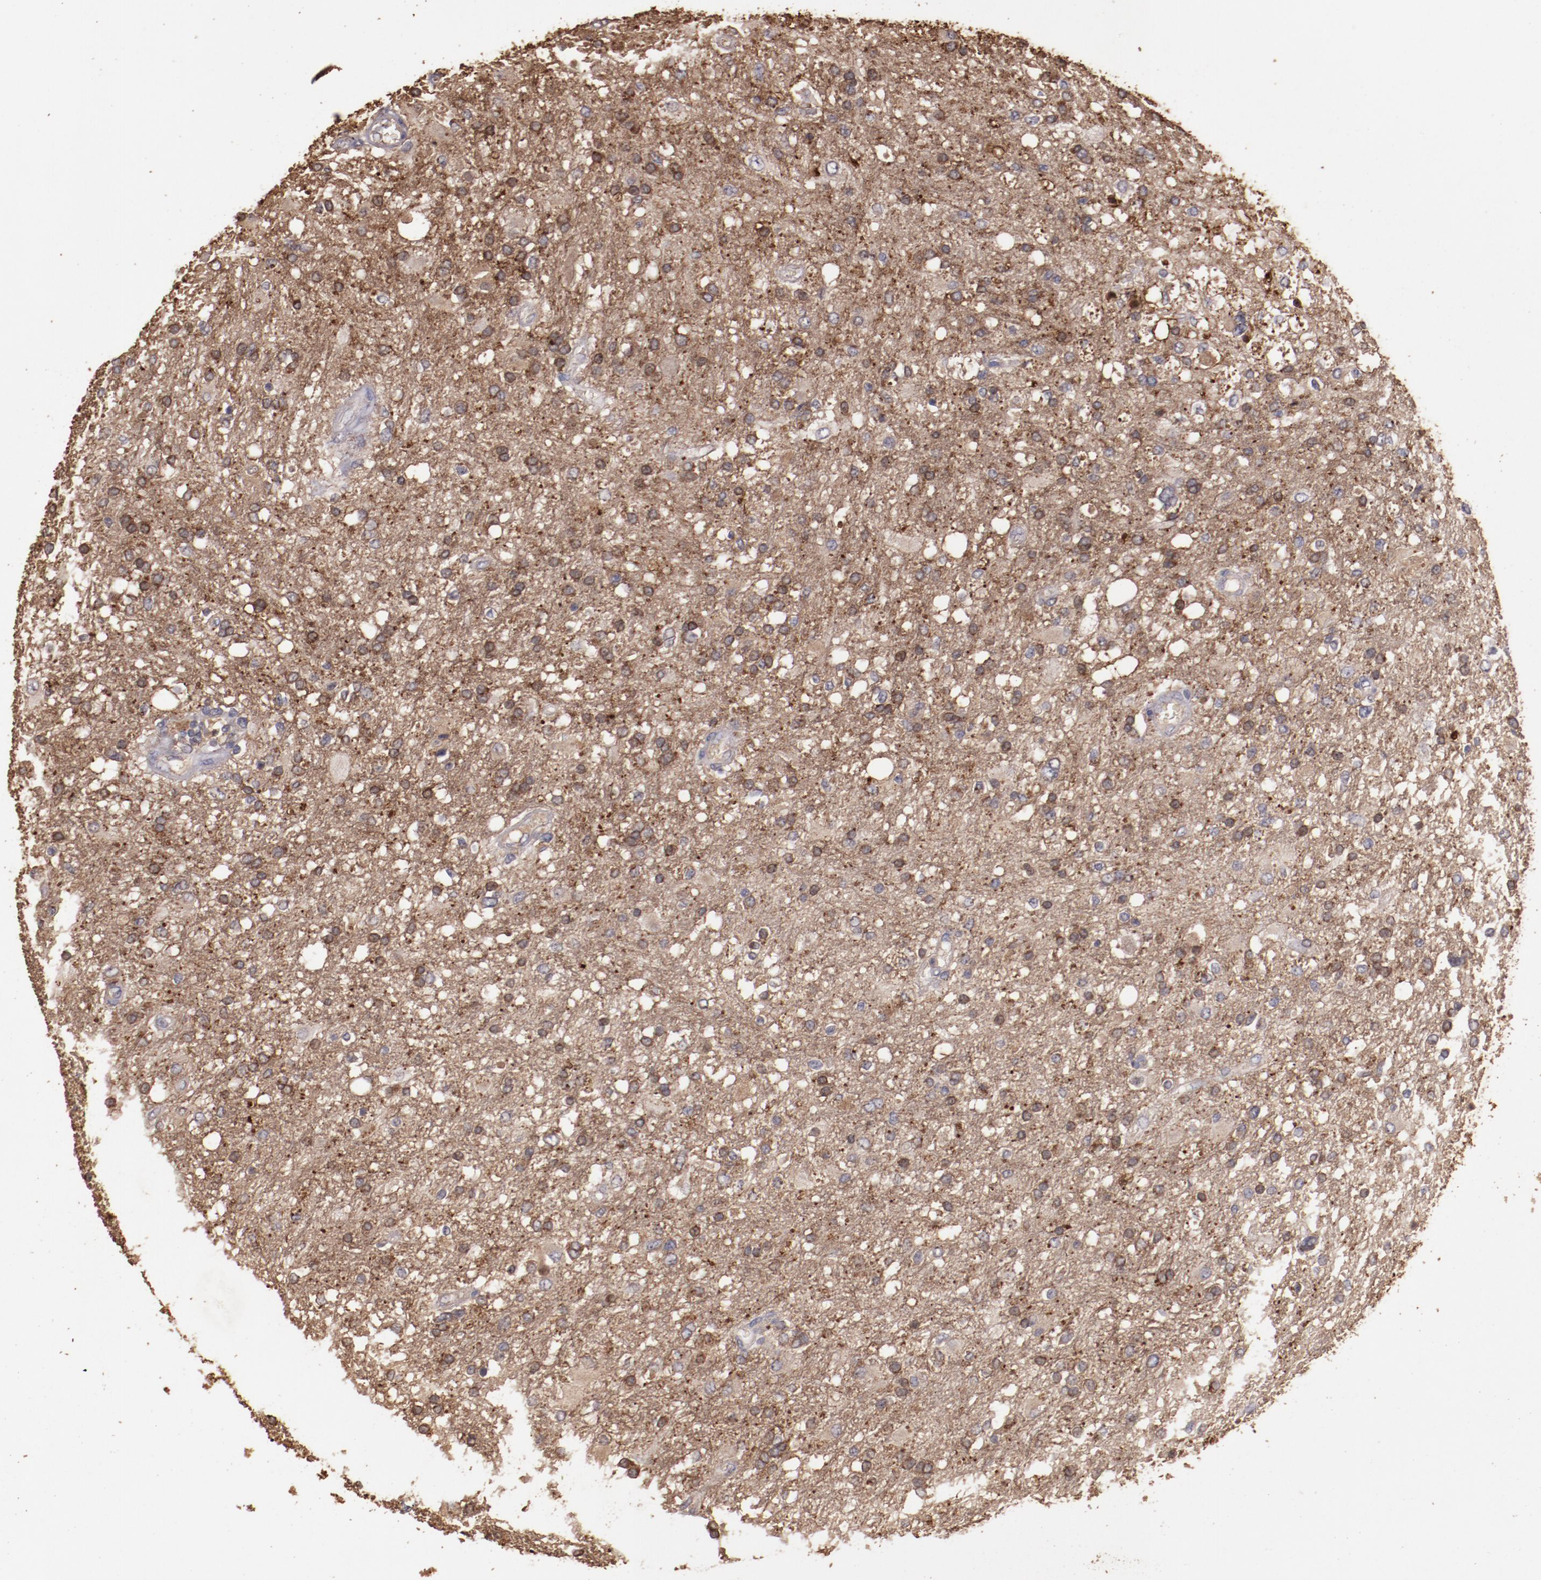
{"staining": {"intensity": "weak", "quantity": "25%-75%", "location": "cytoplasmic/membranous"}, "tissue": "glioma", "cell_type": "Tumor cells", "image_type": "cancer", "snomed": [{"axis": "morphology", "description": "Glioma, malignant, High grade"}, {"axis": "topography", "description": "Cerebral cortex"}], "caption": "This histopathology image shows IHC staining of glioma, with low weak cytoplasmic/membranous positivity in about 25%-75% of tumor cells.", "gene": "SRRD", "patient": {"sex": "male", "age": 79}}